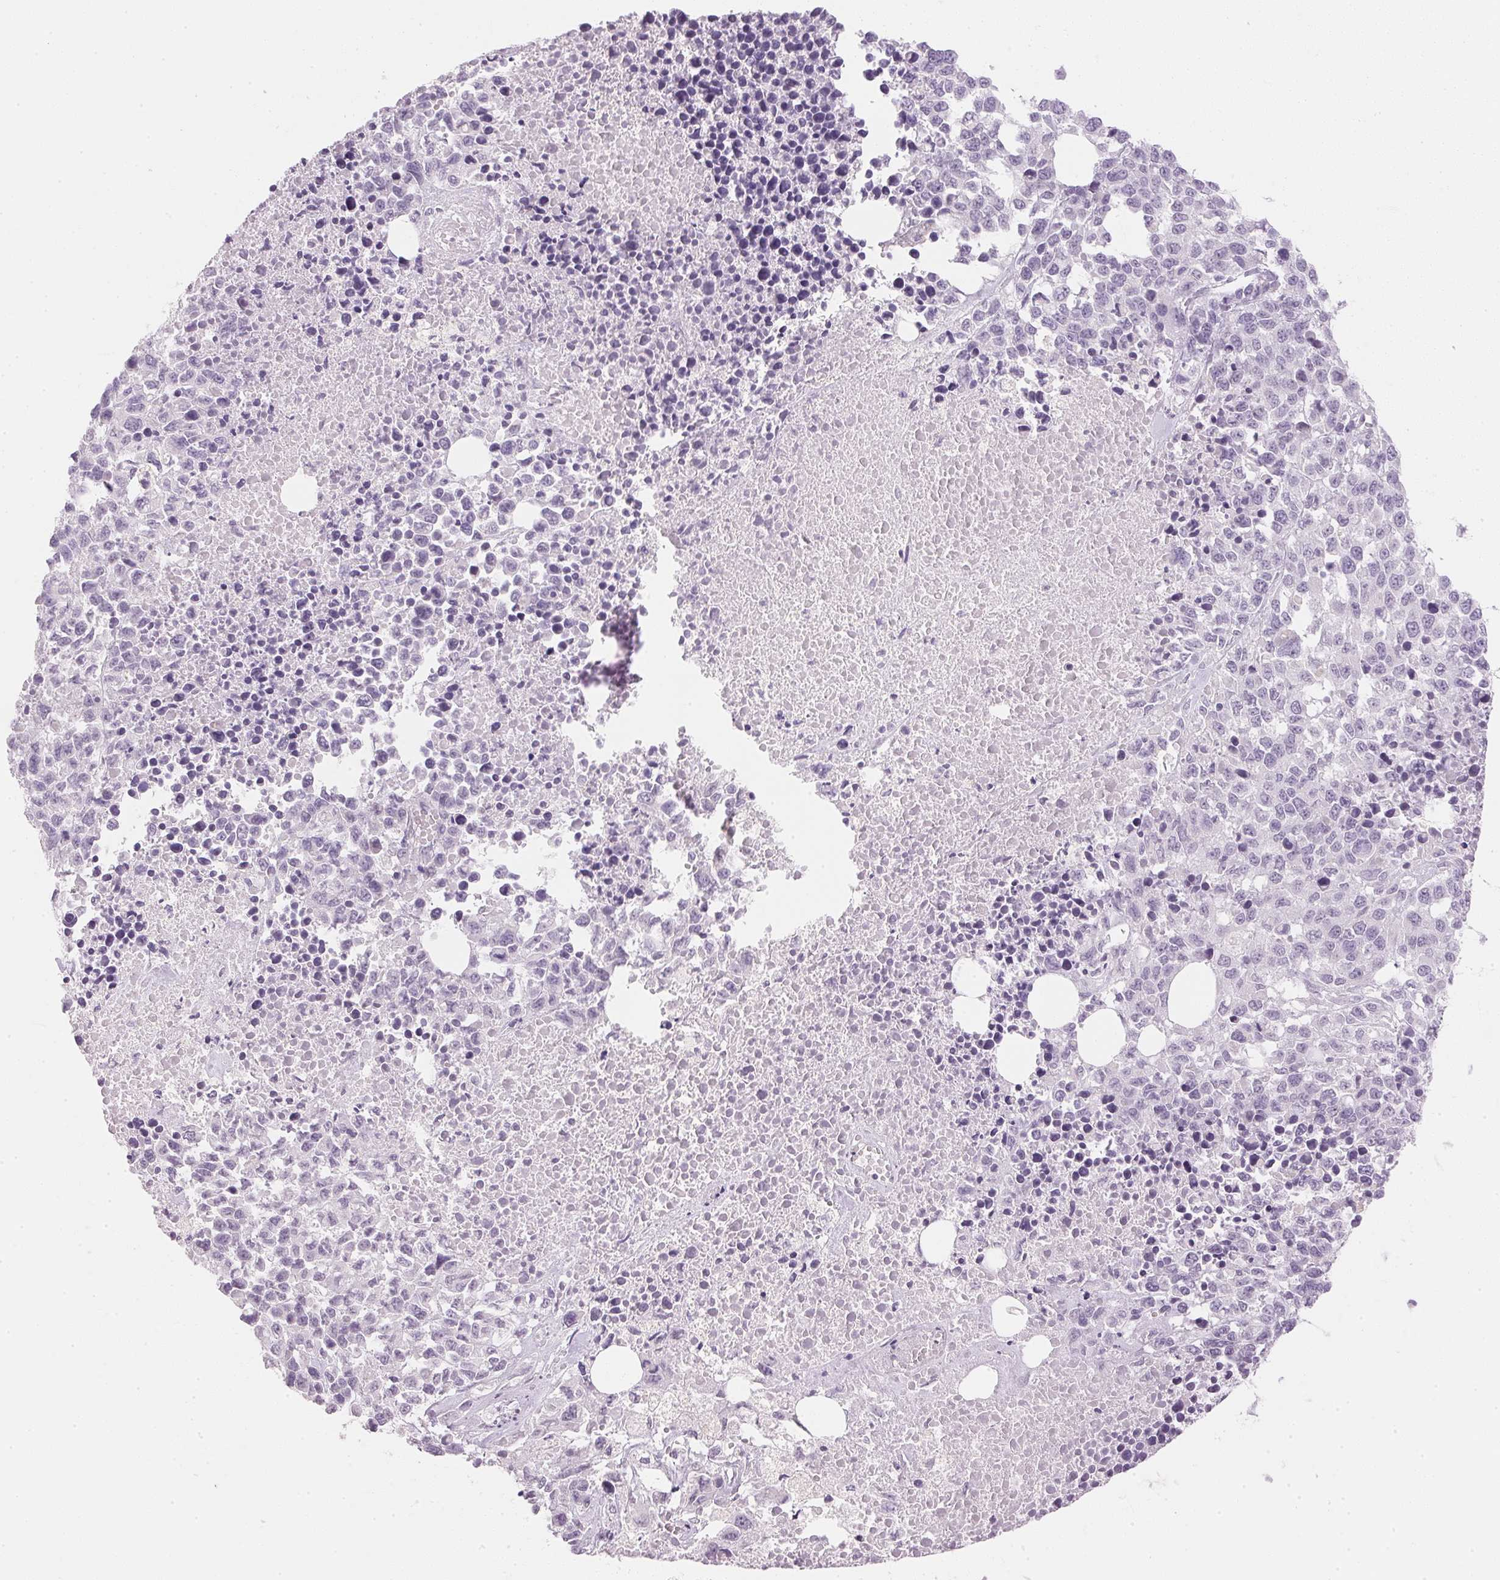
{"staining": {"intensity": "negative", "quantity": "none", "location": "none"}, "tissue": "melanoma", "cell_type": "Tumor cells", "image_type": "cancer", "snomed": [{"axis": "morphology", "description": "Malignant melanoma, Metastatic site"}, {"axis": "topography", "description": "Skin"}], "caption": "Human malignant melanoma (metastatic site) stained for a protein using IHC displays no expression in tumor cells.", "gene": "IGFBP1", "patient": {"sex": "male", "age": 84}}